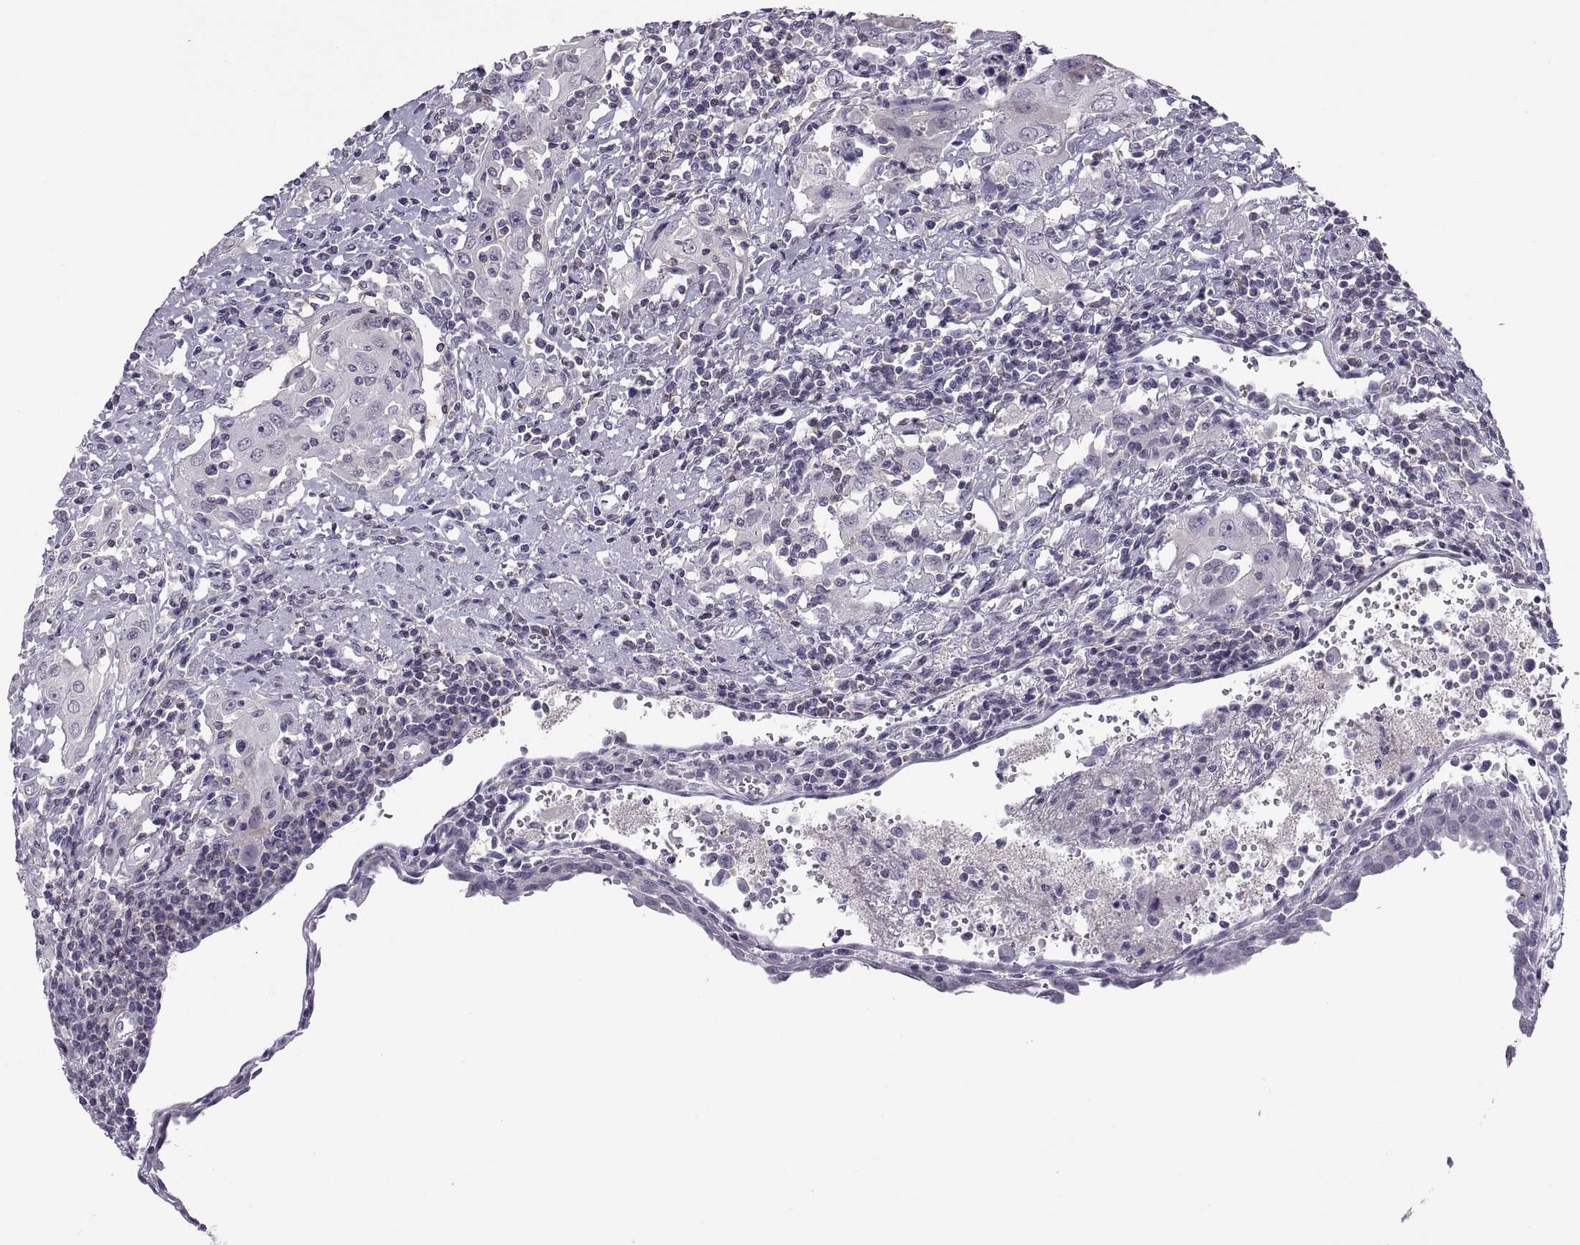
{"staining": {"intensity": "negative", "quantity": "none", "location": "none"}, "tissue": "urothelial cancer", "cell_type": "Tumor cells", "image_type": "cancer", "snomed": [{"axis": "morphology", "description": "Urothelial carcinoma, High grade"}, {"axis": "topography", "description": "Urinary bladder"}], "caption": "Tumor cells show no significant protein positivity in urothelial cancer.", "gene": "TTC21A", "patient": {"sex": "female", "age": 85}}